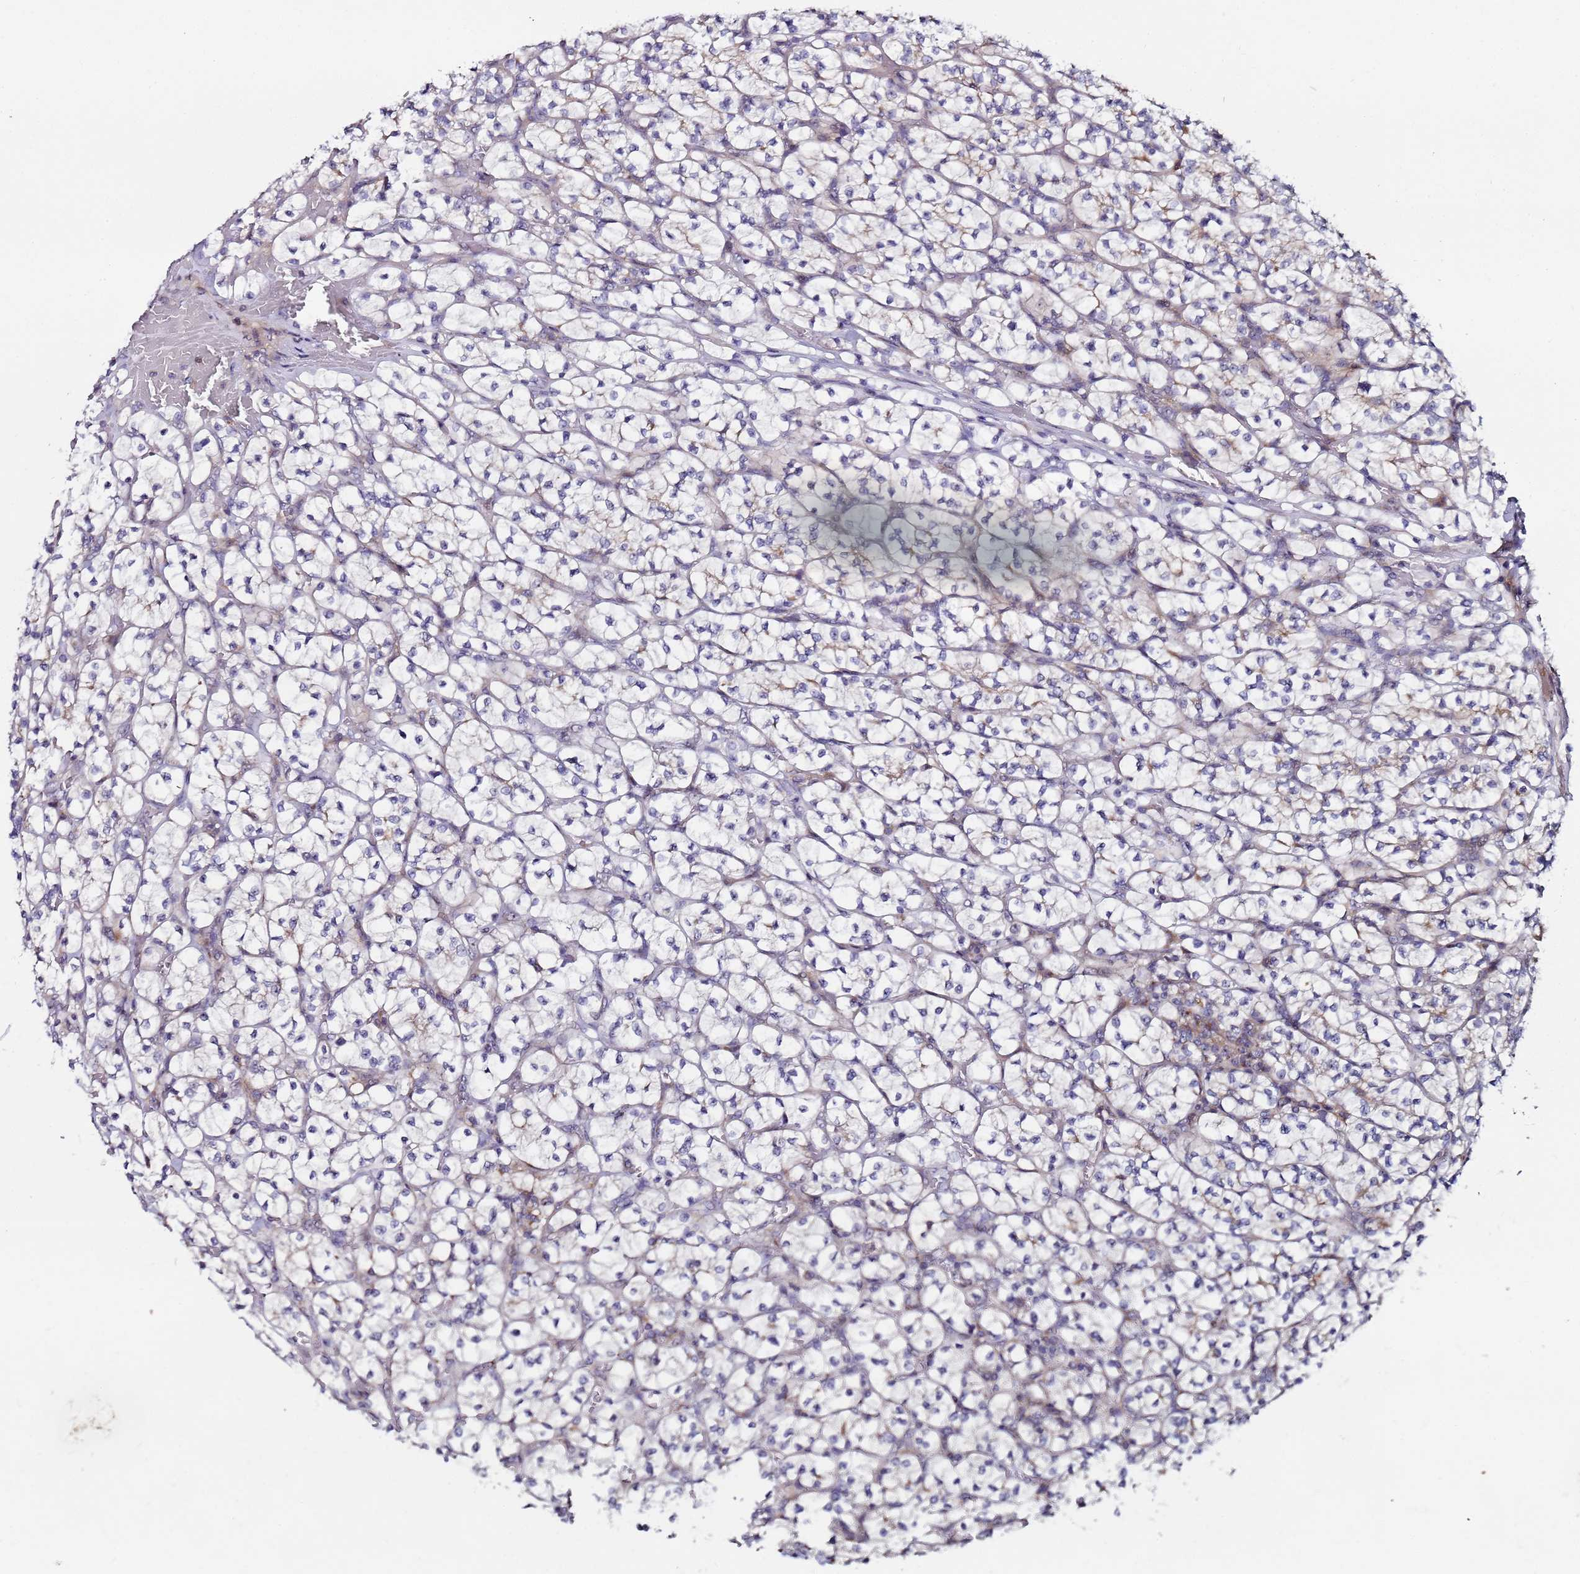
{"staining": {"intensity": "negative", "quantity": "none", "location": "none"}, "tissue": "renal cancer", "cell_type": "Tumor cells", "image_type": "cancer", "snomed": [{"axis": "morphology", "description": "Adenocarcinoma, NOS"}, {"axis": "topography", "description": "Kidney"}], "caption": "Photomicrograph shows no significant protein positivity in tumor cells of renal adenocarcinoma.", "gene": "KRI1", "patient": {"sex": "female", "age": 64}}